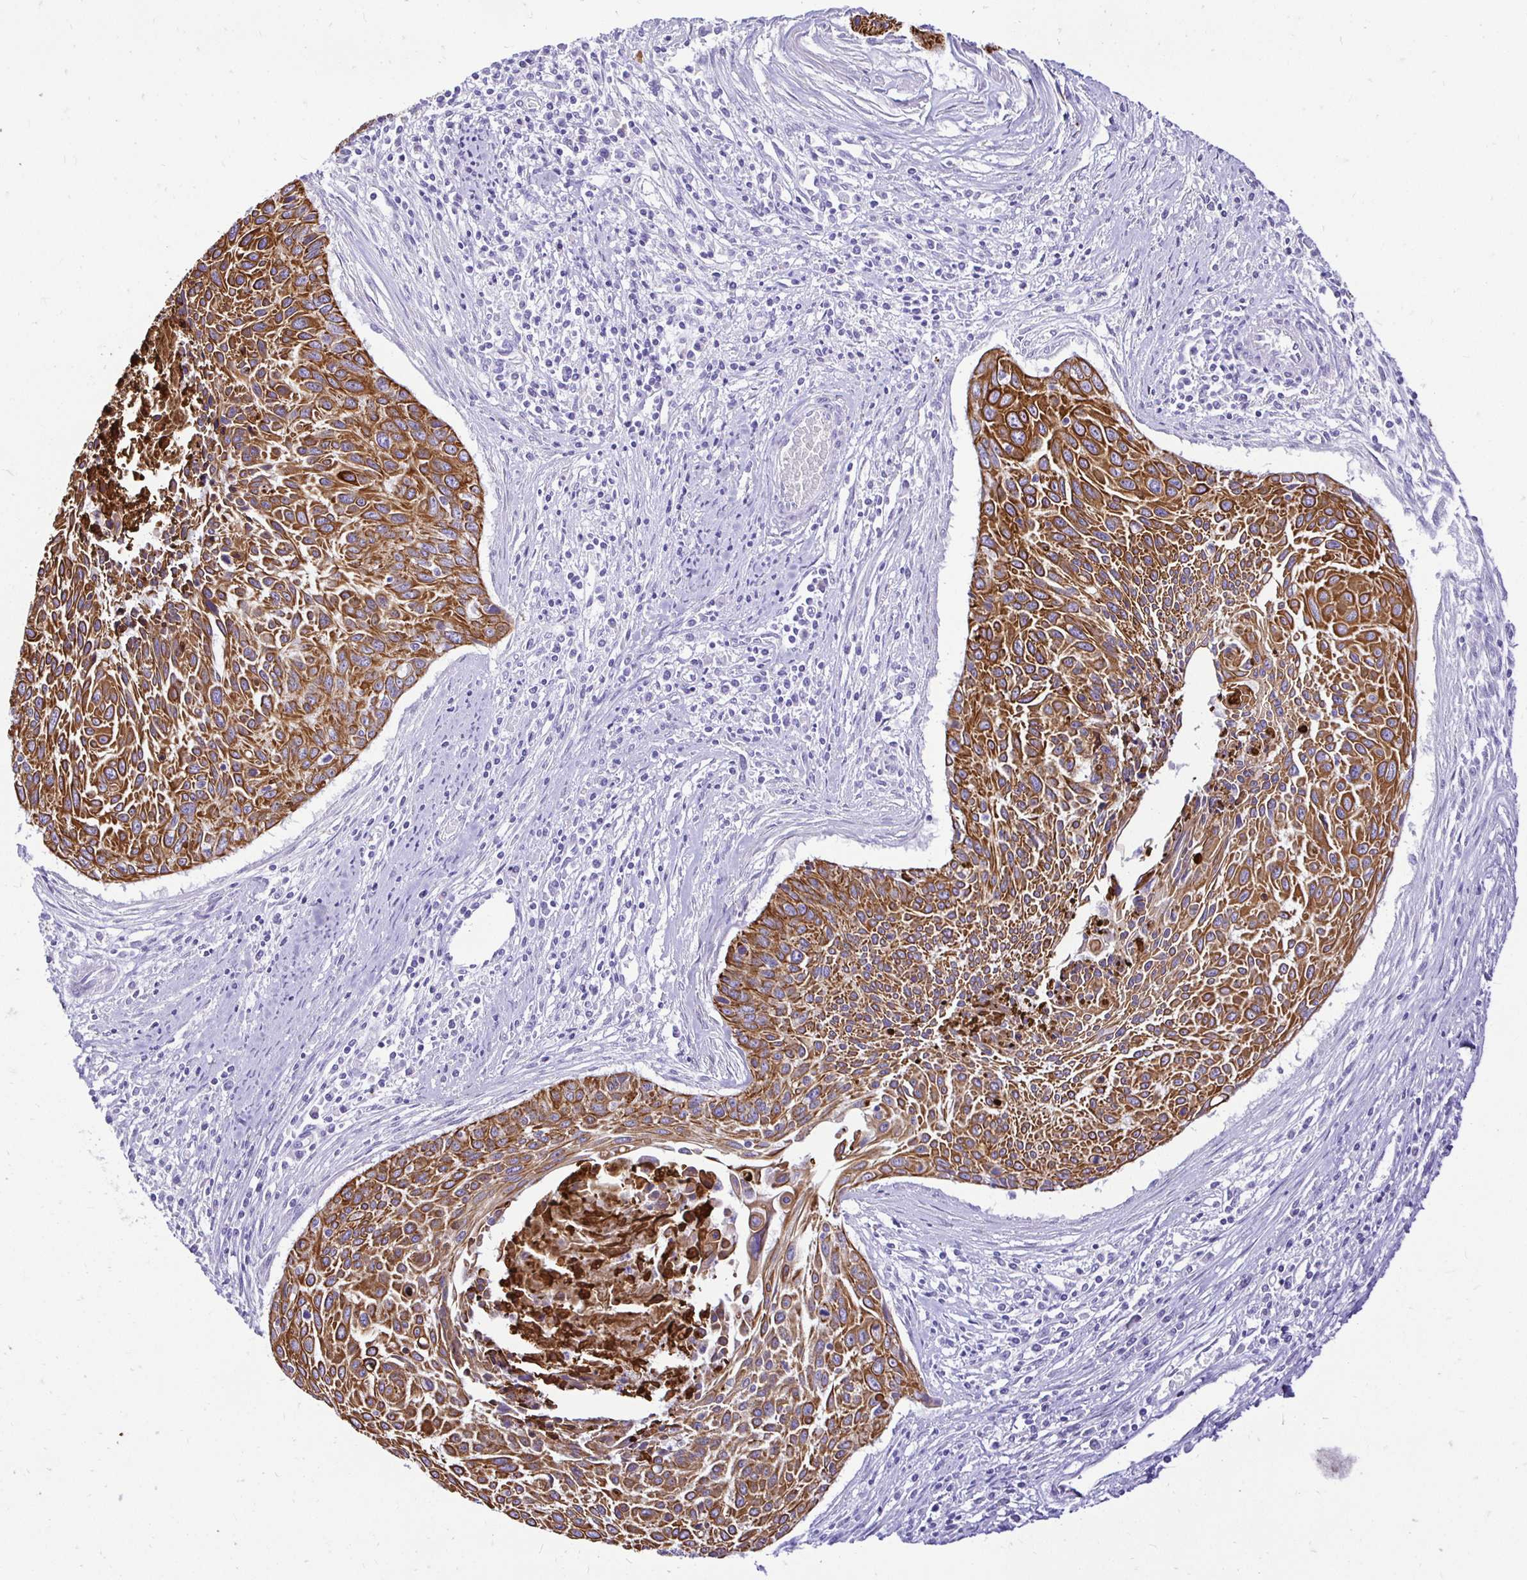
{"staining": {"intensity": "strong", "quantity": ">75%", "location": "cytoplasmic/membranous"}, "tissue": "cervical cancer", "cell_type": "Tumor cells", "image_type": "cancer", "snomed": [{"axis": "morphology", "description": "Squamous cell carcinoma, NOS"}, {"axis": "topography", "description": "Cervix"}], "caption": "Strong cytoplasmic/membranous expression is seen in approximately >75% of tumor cells in cervical cancer. The protein of interest is shown in brown color, while the nuclei are stained blue.", "gene": "TAF1D", "patient": {"sex": "female", "age": 55}}